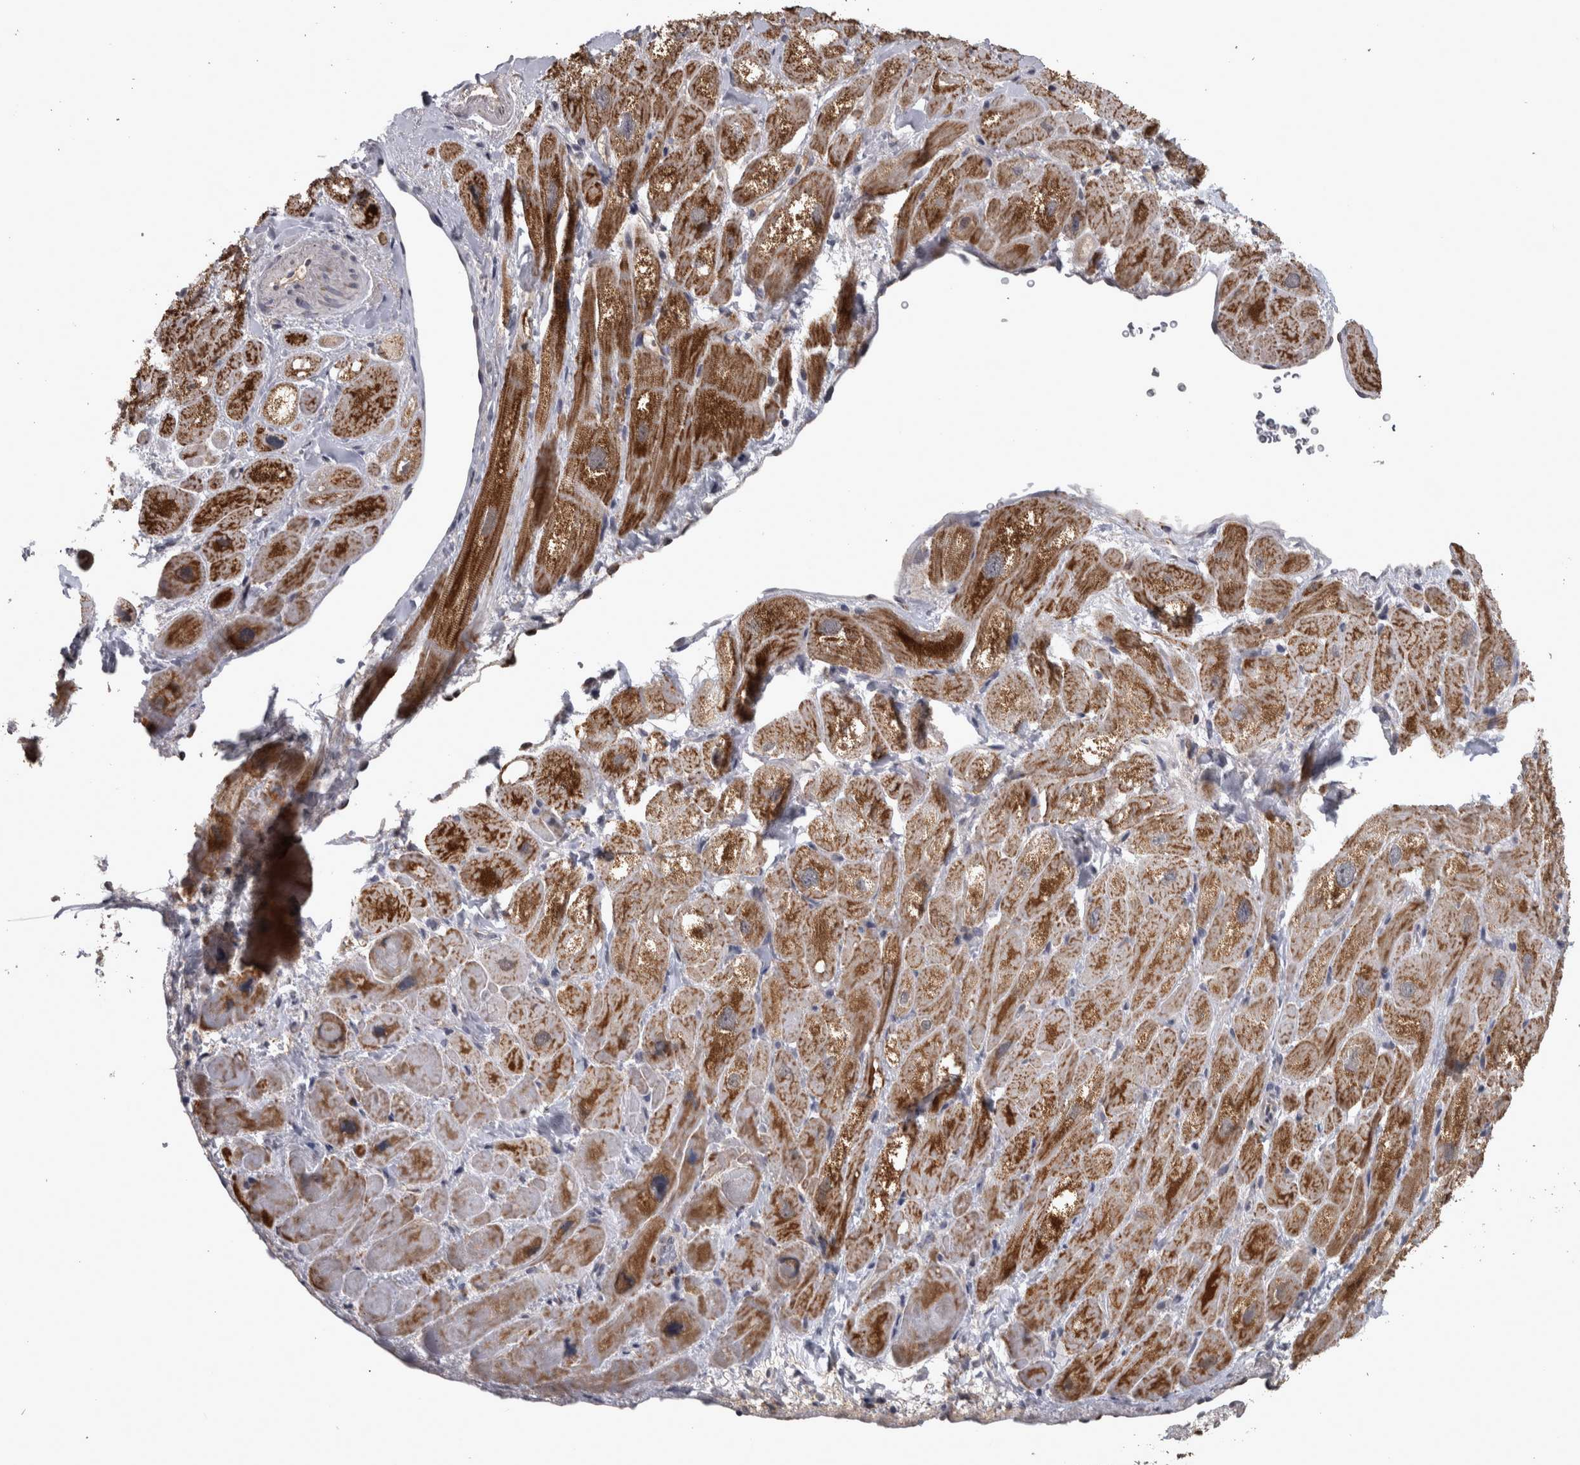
{"staining": {"intensity": "moderate", "quantity": ">75%", "location": "cytoplasmic/membranous"}, "tissue": "heart muscle", "cell_type": "Cardiomyocytes", "image_type": "normal", "snomed": [{"axis": "morphology", "description": "Normal tissue, NOS"}, {"axis": "topography", "description": "Heart"}], "caption": "High-magnification brightfield microscopy of unremarkable heart muscle stained with DAB (3,3'-diaminobenzidine) (brown) and counterstained with hematoxylin (blue). cardiomyocytes exhibit moderate cytoplasmic/membranous staining is identified in about>75% of cells. Ihc stains the protein of interest in brown and the nuclei are stained blue.", "gene": "DBT", "patient": {"sex": "male", "age": 49}}